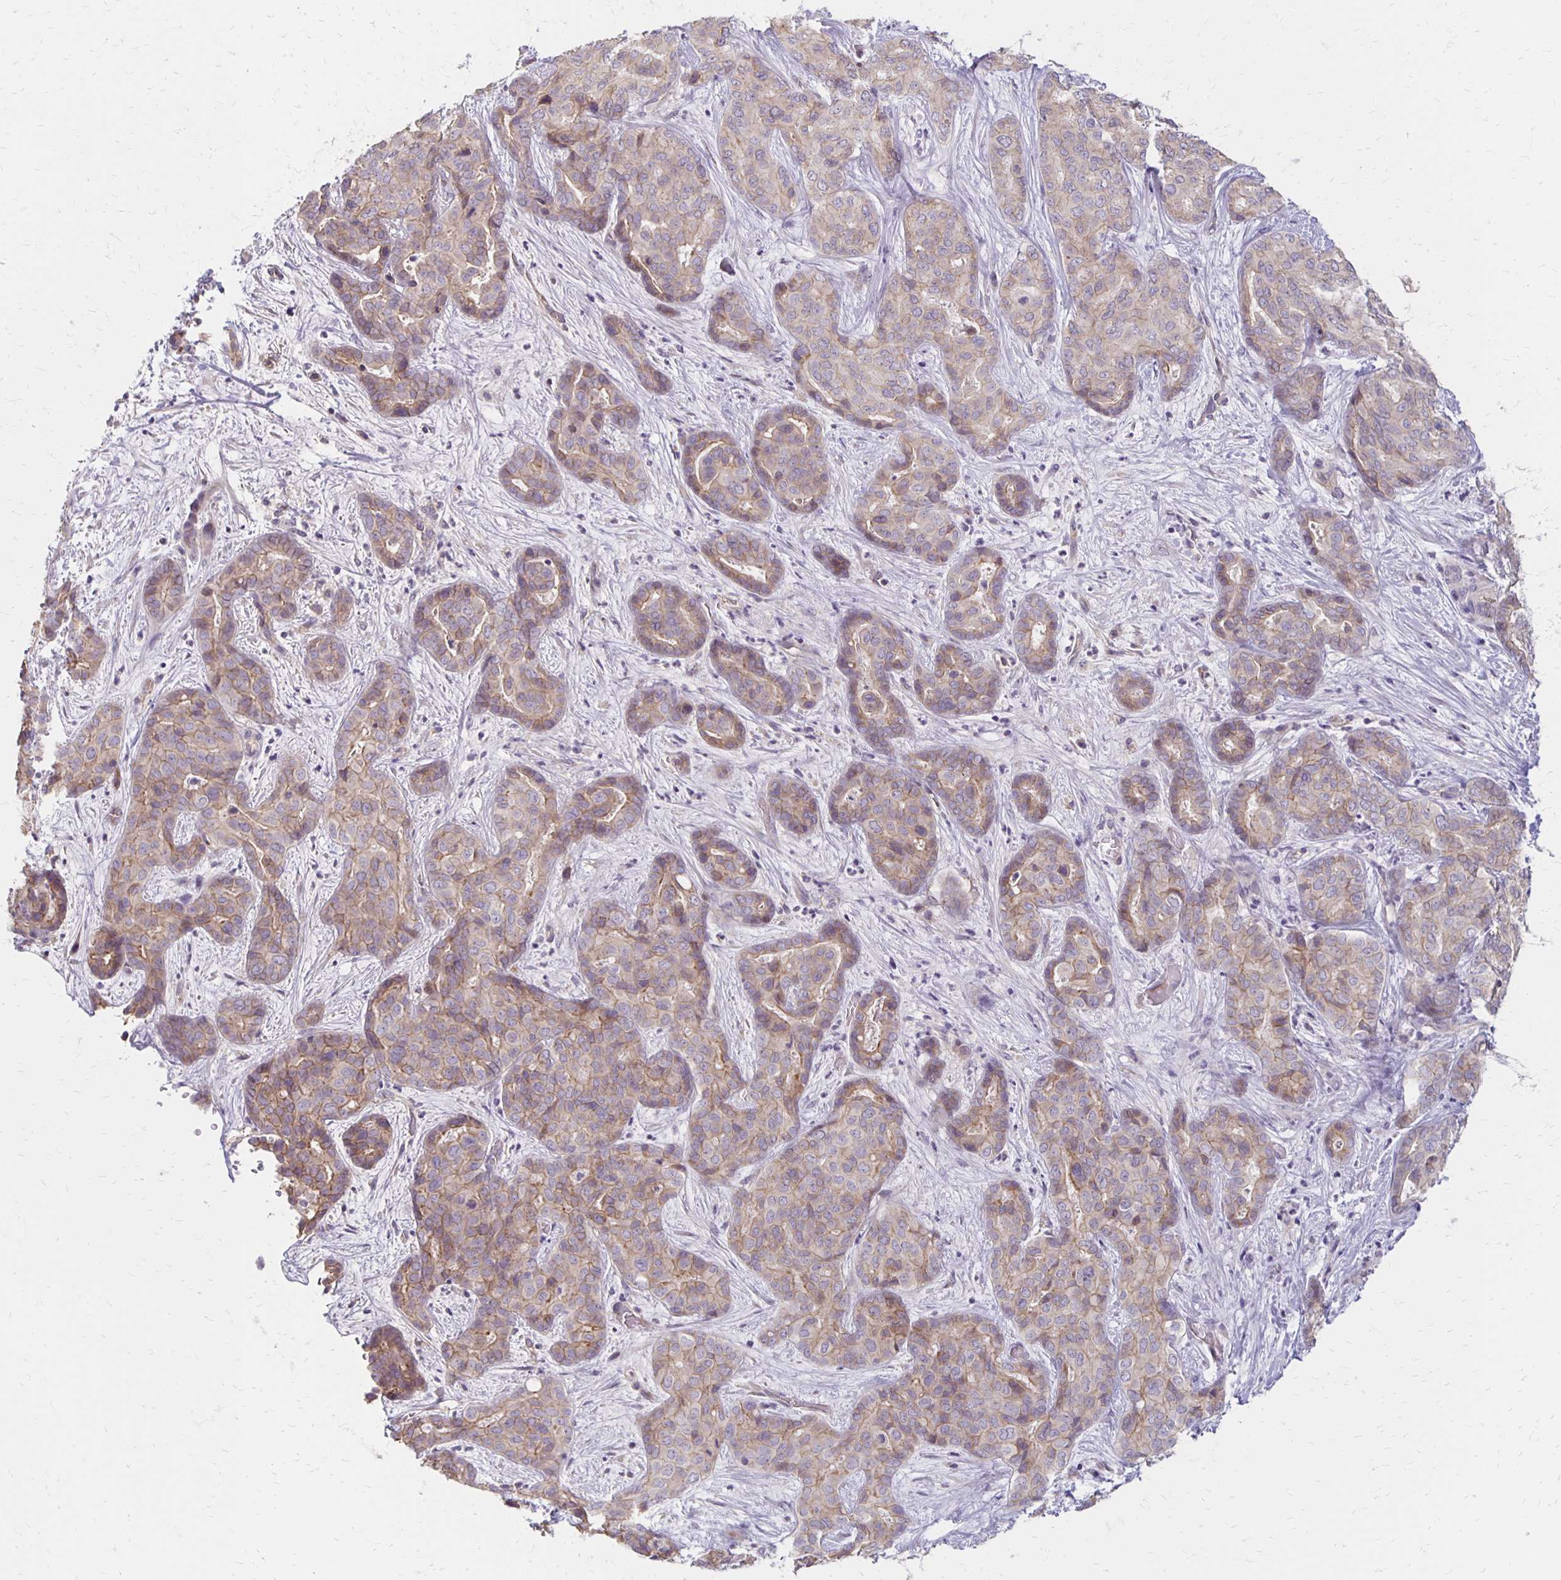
{"staining": {"intensity": "weak", "quantity": "<25%", "location": "cytoplasmic/membranous"}, "tissue": "liver cancer", "cell_type": "Tumor cells", "image_type": "cancer", "snomed": [{"axis": "morphology", "description": "Cholangiocarcinoma"}, {"axis": "topography", "description": "Liver"}], "caption": "Liver cancer stained for a protein using immunohistochemistry exhibits no positivity tumor cells.", "gene": "KATNBL1", "patient": {"sex": "female", "age": 64}}